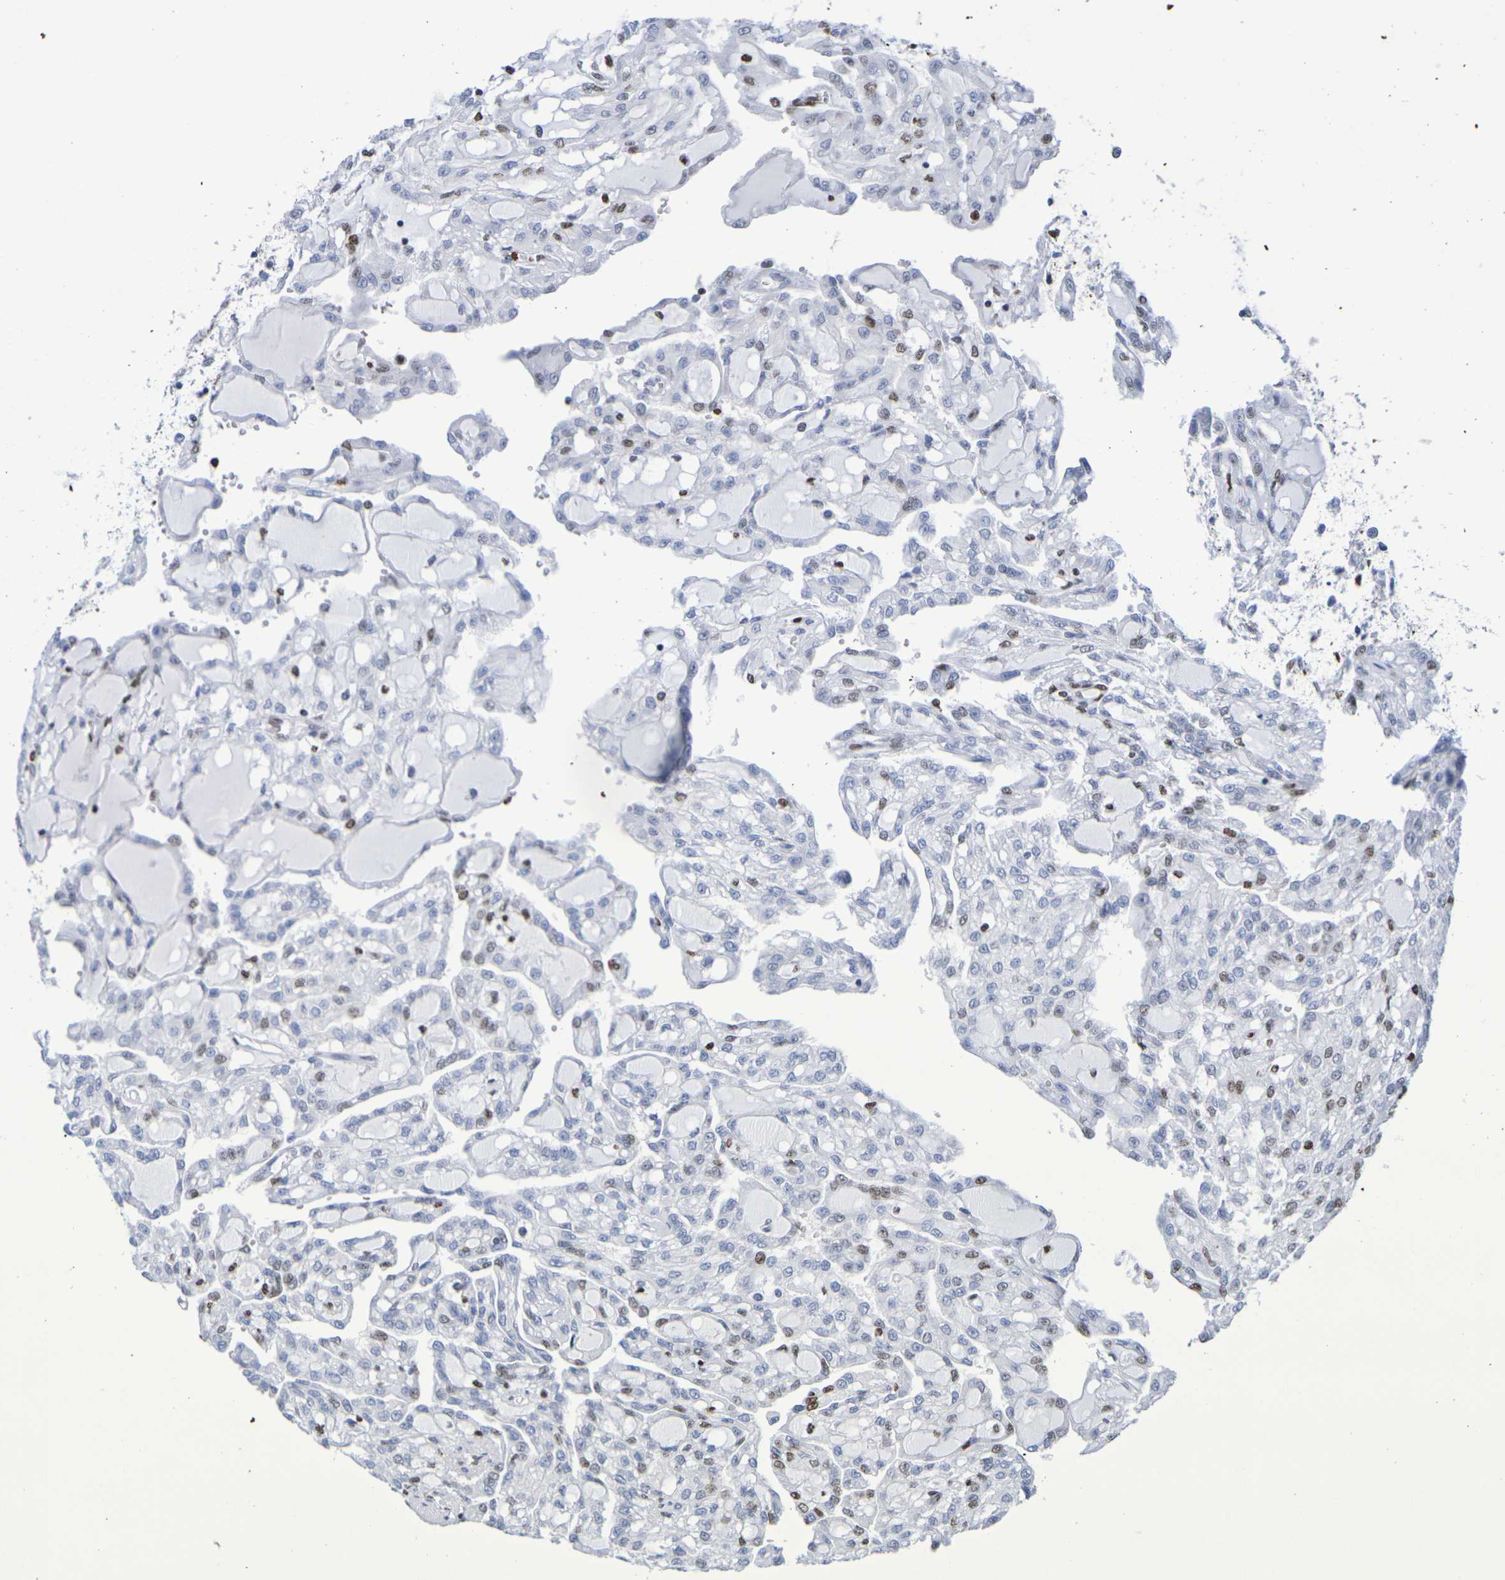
{"staining": {"intensity": "moderate", "quantity": "<25%", "location": "nuclear"}, "tissue": "renal cancer", "cell_type": "Tumor cells", "image_type": "cancer", "snomed": [{"axis": "morphology", "description": "Adenocarcinoma, NOS"}, {"axis": "topography", "description": "Kidney"}], "caption": "Immunohistochemistry staining of adenocarcinoma (renal), which exhibits low levels of moderate nuclear staining in approximately <25% of tumor cells indicating moderate nuclear protein positivity. The staining was performed using DAB (3,3'-diaminobenzidine) (brown) for protein detection and nuclei were counterstained in hematoxylin (blue).", "gene": "H1-5", "patient": {"sex": "male", "age": 63}}